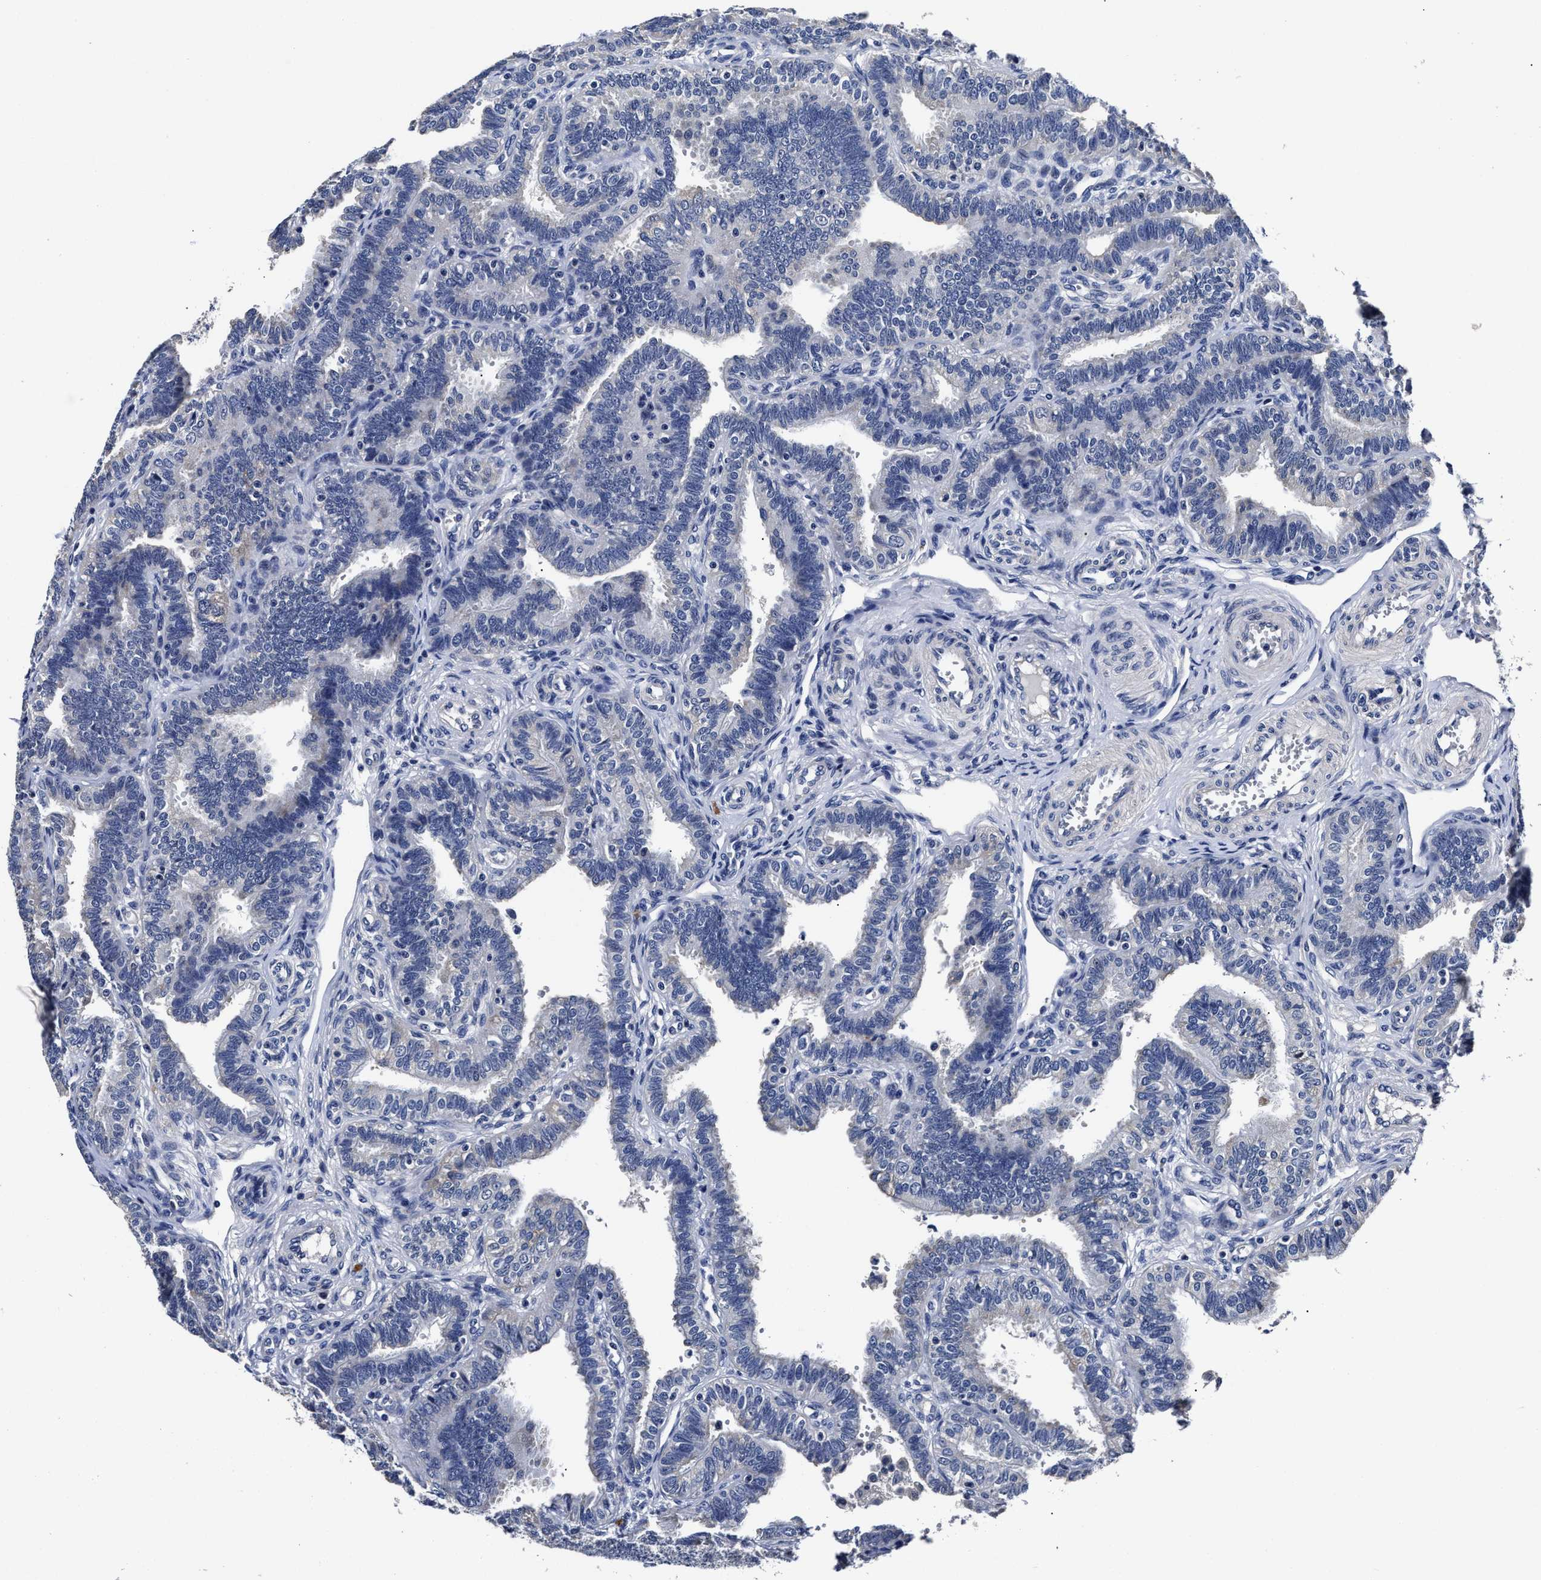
{"staining": {"intensity": "negative", "quantity": "none", "location": "none"}, "tissue": "fallopian tube", "cell_type": "Glandular cells", "image_type": "normal", "snomed": [{"axis": "morphology", "description": "Normal tissue, NOS"}, {"axis": "topography", "description": "Fallopian tube"}, {"axis": "topography", "description": "Placenta"}], "caption": "There is no significant staining in glandular cells of fallopian tube.", "gene": "OLFML2A", "patient": {"sex": "female", "age": 34}}